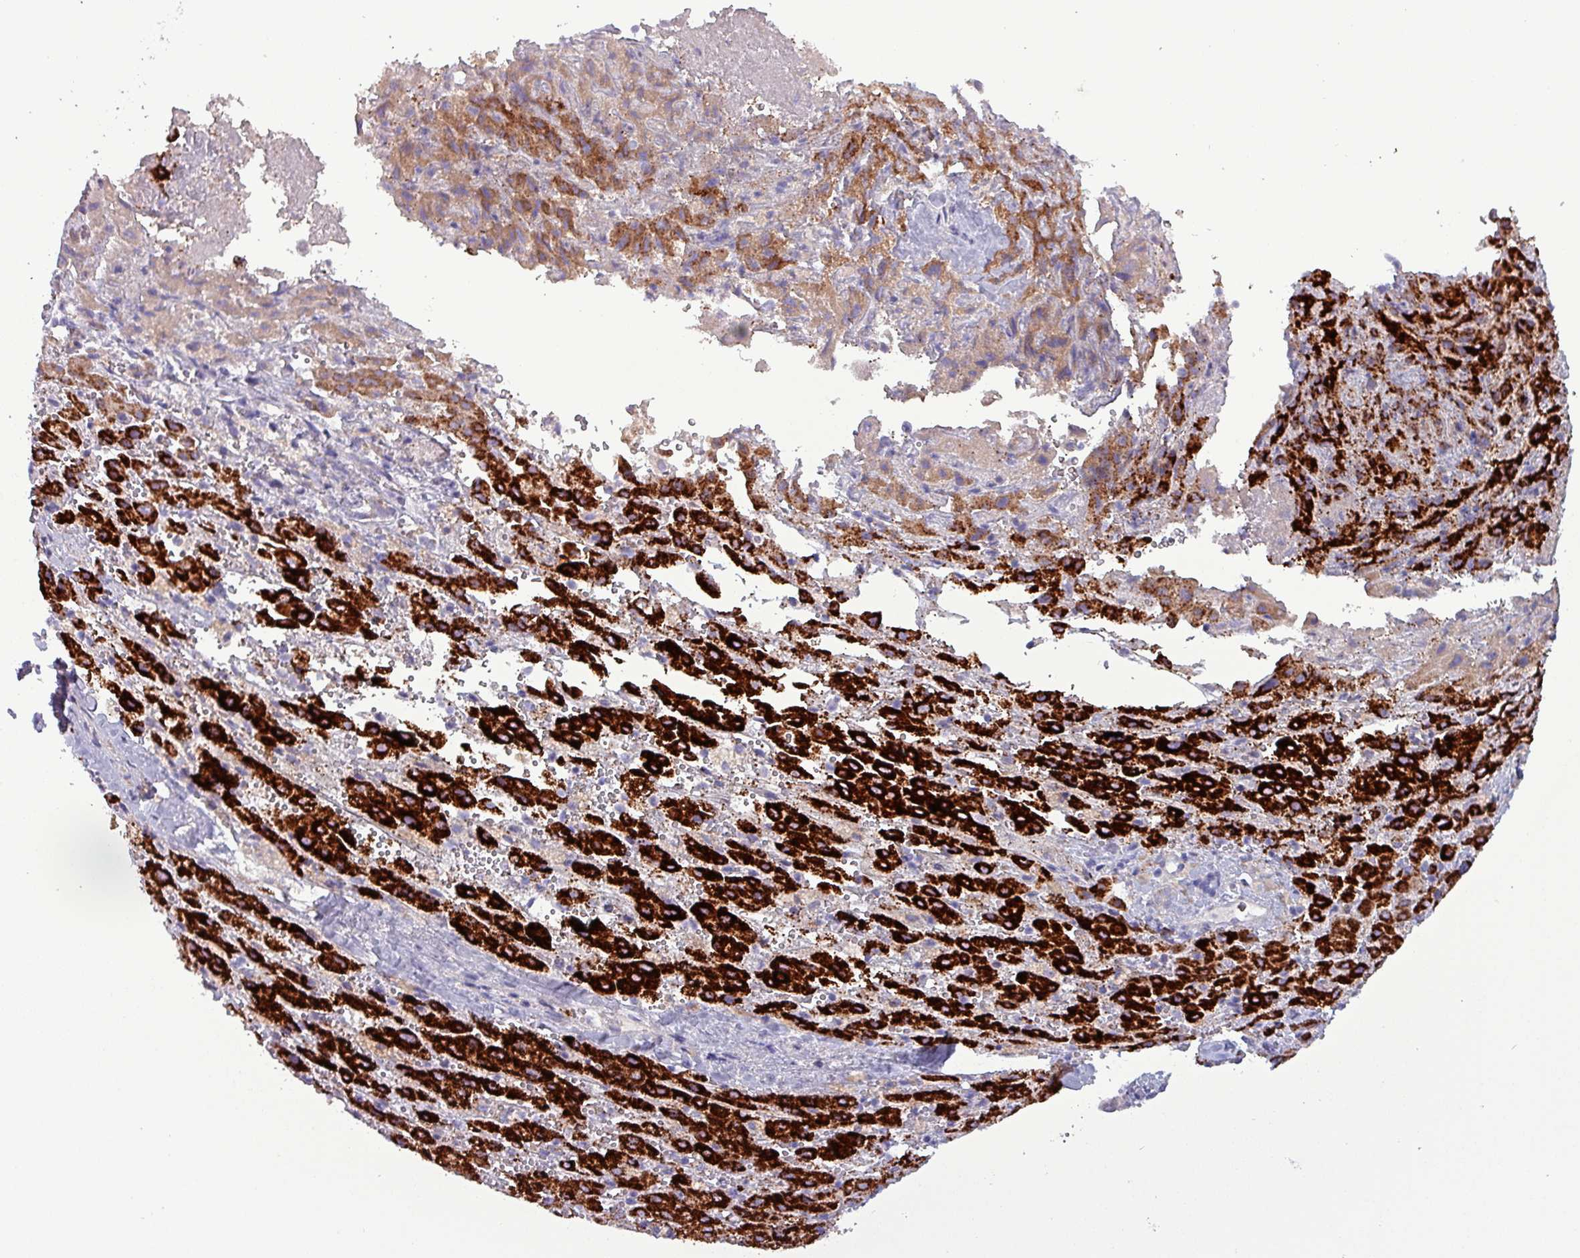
{"staining": {"intensity": "strong", "quantity": ">75%", "location": "cytoplasmic/membranous"}, "tissue": "liver cancer", "cell_type": "Tumor cells", "image_type": "cancer", "snomed": [{"axis": "morphology", "description": "Carcinoma, Hepatocellular, NOS"}, {"axis": "topography", "description": "Liver"}], "caption": "Liver cancer tissue displays strong cytoplasmic/membranous positivity in about >75% of tumor cells", "gene": "HSD3B7", "patient": {"sex": "female", "age": 58}}